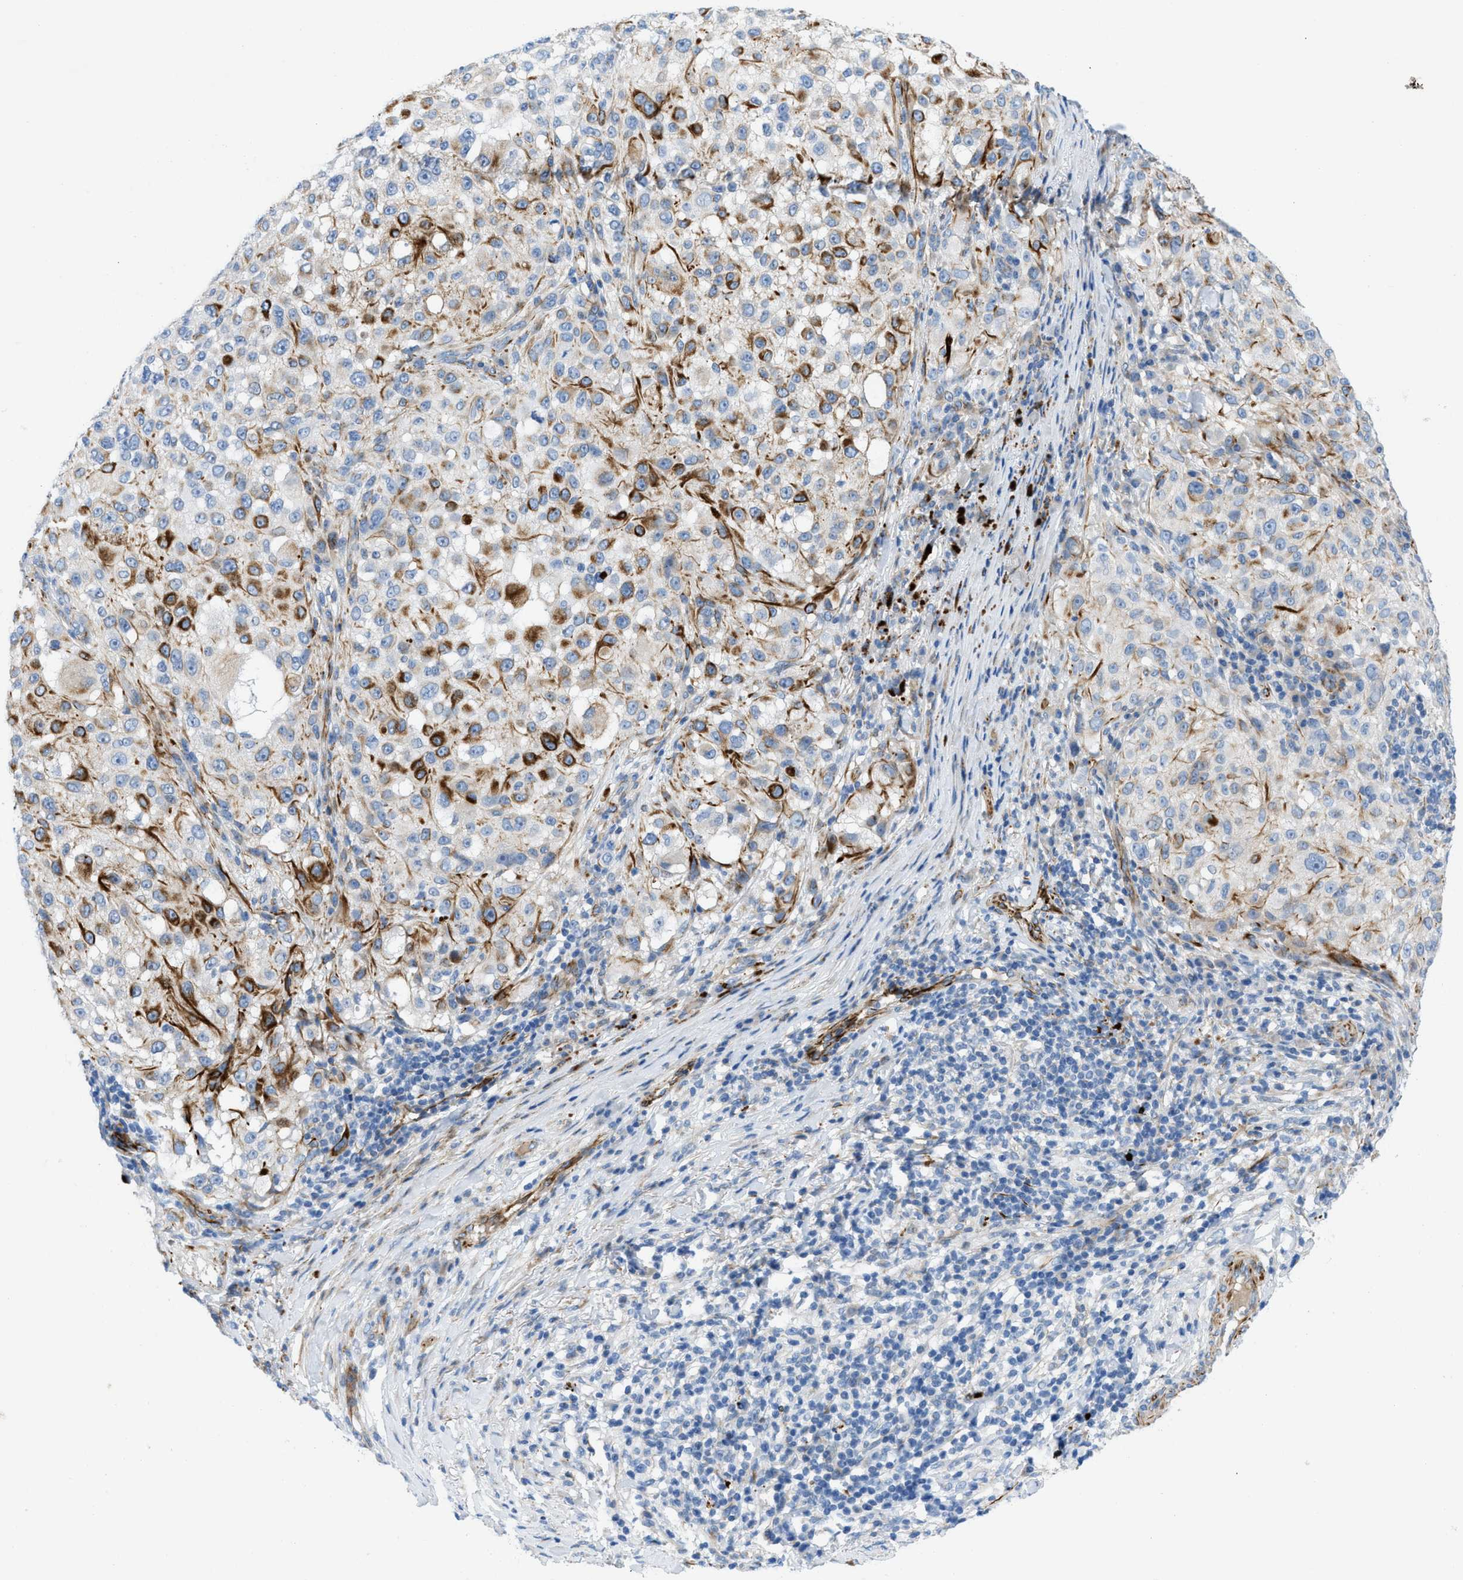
{"staining": {"intensity": "moderate", "quantity": "<25%", "location": "cytoplasmic/membranous"}, "tissue": "melanoma", "cell_type": "Tumor cells", "image_type": "cancer", "snomed": [{"axis": "morphology", "description": "Necrosis, NOS"}, {"axis": "morphology", "description": "Malignant melanoma, NOS"}, {"axis": "topography", "description": "Skin"}], "caption": "The immunohistochemical stain labels moderate cytoplasmic/membranous staining in tumor cells of malignant melanoma tissue. (DAB IHC, brown staining for protein, blue staining for nuclei).", "gene": "XCR1", "patient": {"sex": "female", "age": 87}}